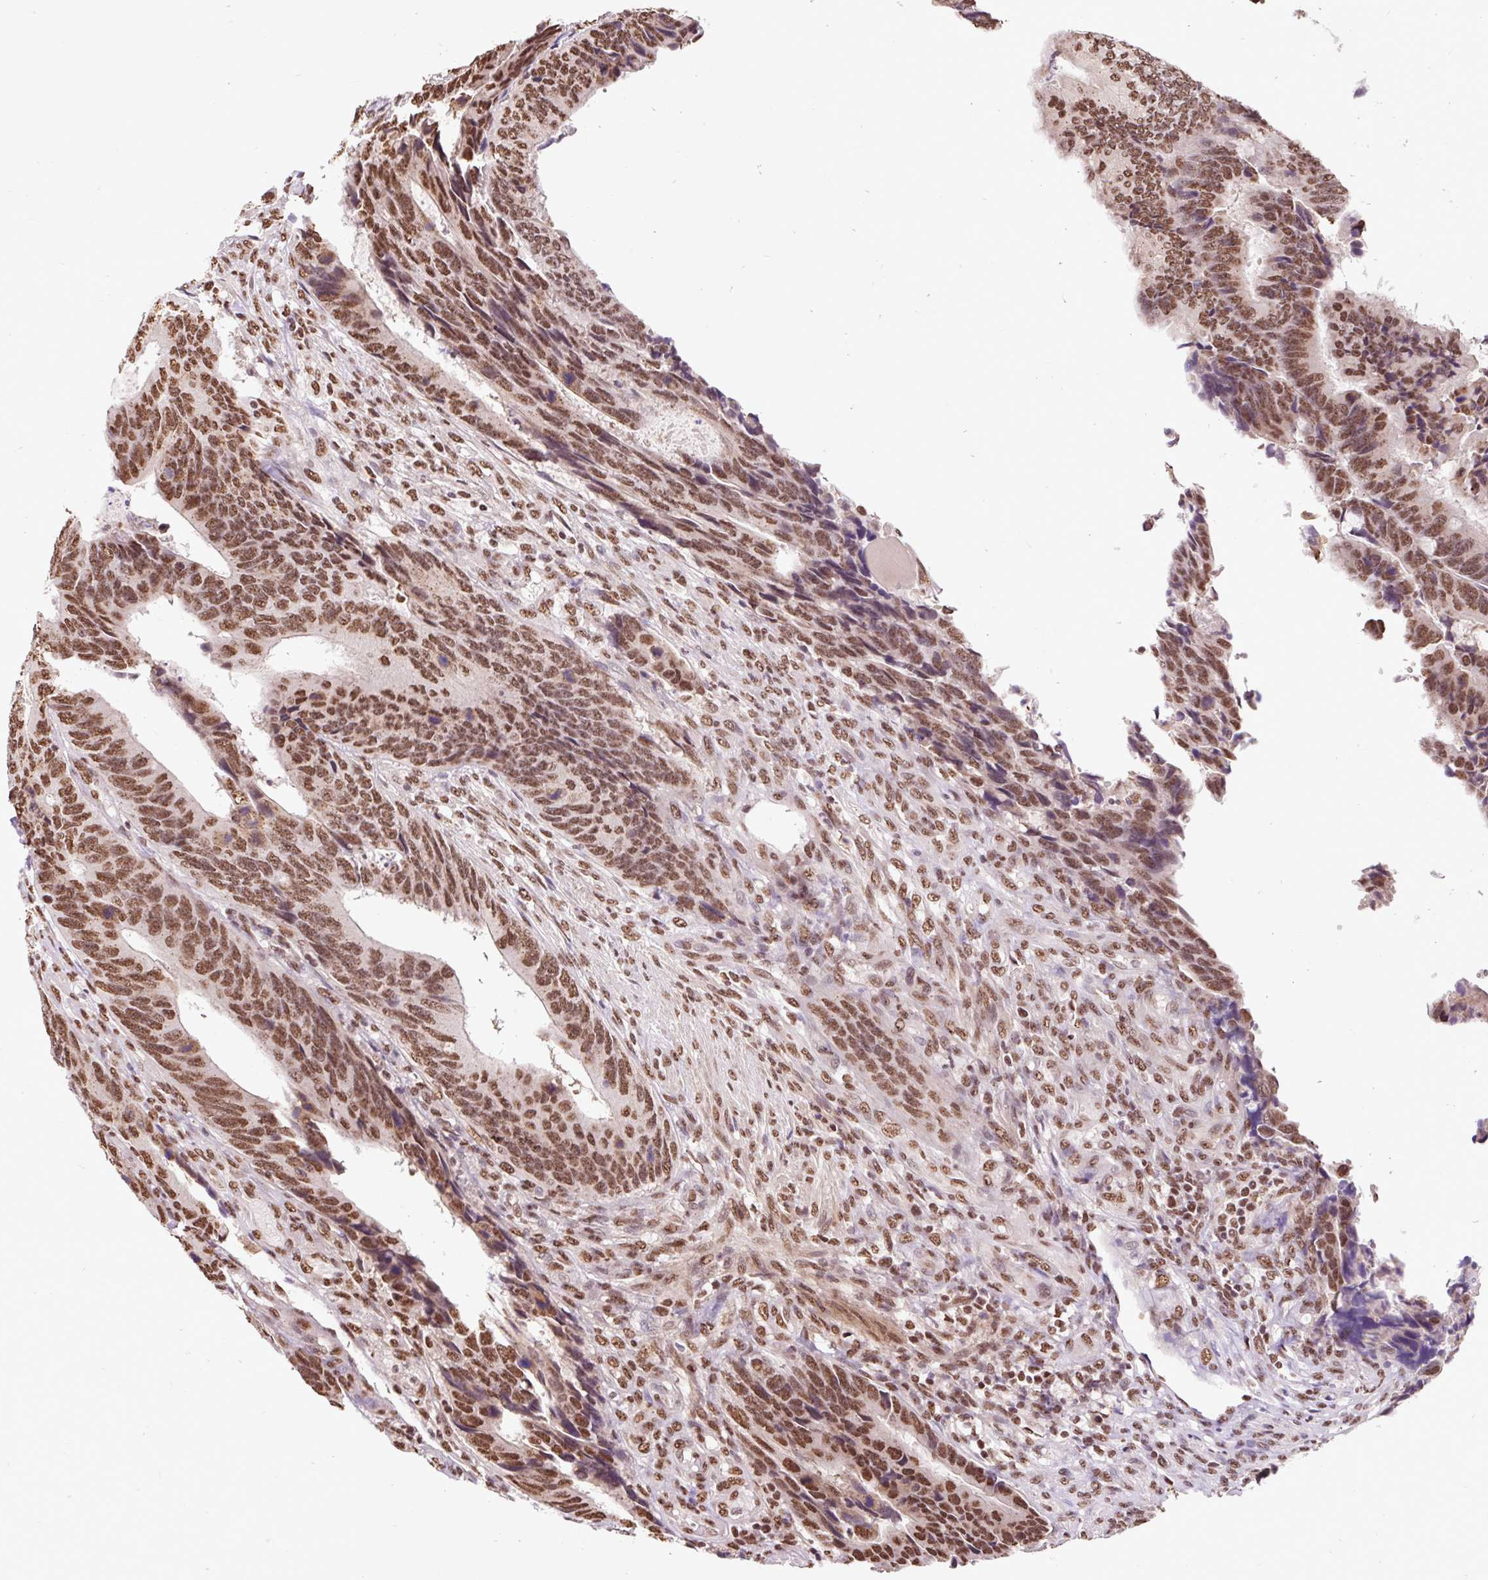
{"staining": {"intensity": "moderate", "quantity": ">75%", "location": "nuclear"}, "tissue": "colorectal cancer", "cell_type": "Tumor cells", "image_type": "cancer", "snomed": [{"axis": "morphology", "description": "Adenocarcinoma, NOS"}, {"axis": "topography", "description": "Colon"}], "caption": "IHC image of adenocarcinoma (colorectal) stained for a protein (brown), which displays medium levels of moderate nuclear positivity in about >75% of tumor cells.", "gene": "BICRA", "patient": {"sex": "male", "age": 87}}